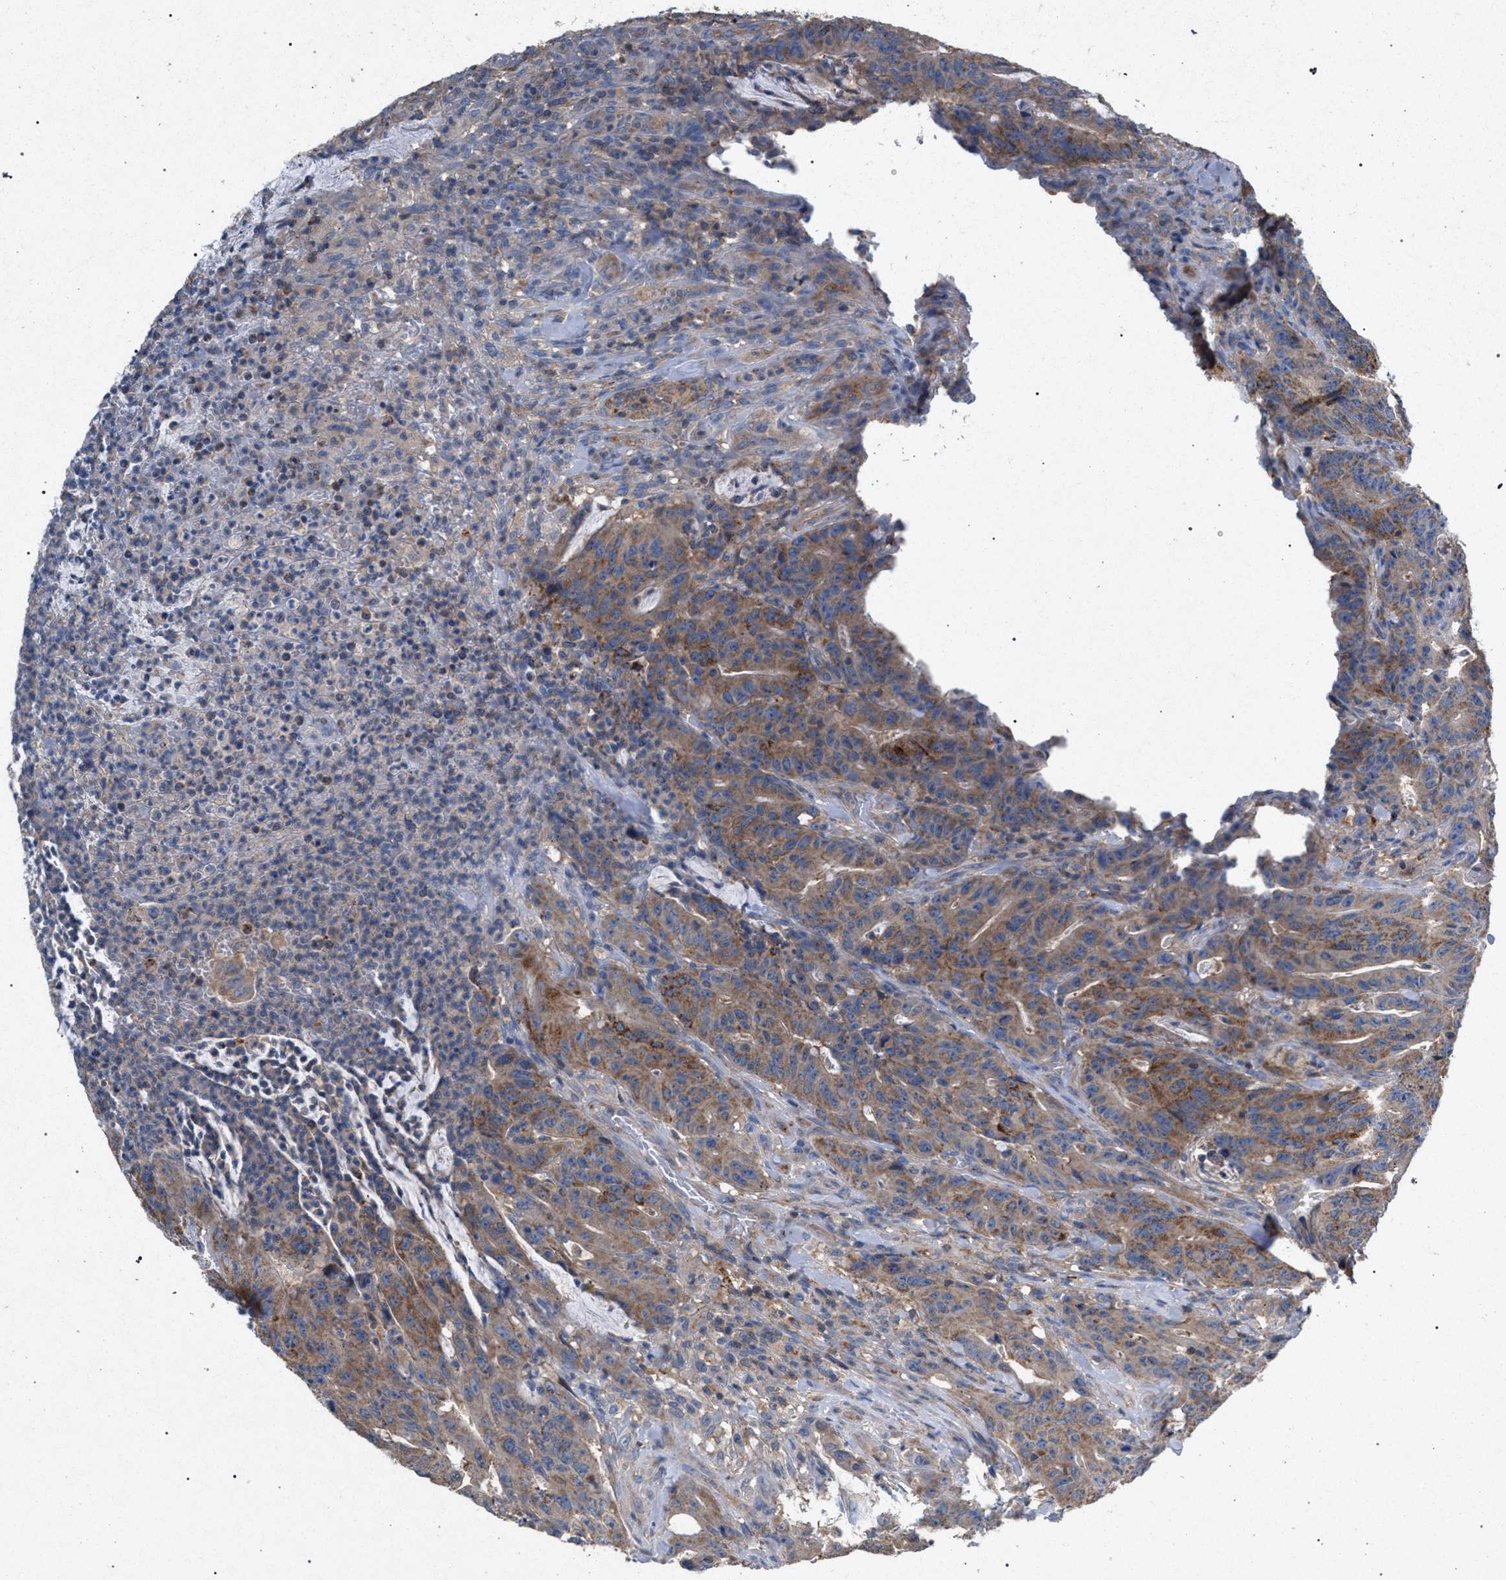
{"staining": {"intensity": "moderate", "quantity": ">75%", "location": "cytoplasmic/membranous"}, "tissue": "colorectal cancer", "cell_type": "Tumor cells", "image_type": "cancer", "snomed": [{"axis": "morphology", "description": "Adenocarcinoma, NOS"}, {"axis": "topography", "description": "Colon"}], "caption": "Protein staining demonstrates moderate cytoplasmic/membranous positivity in about >75% of tumor cells in colorectal cancer.", "gene": "VPS13A", "patient": {"sex": "male", "age": 45}}